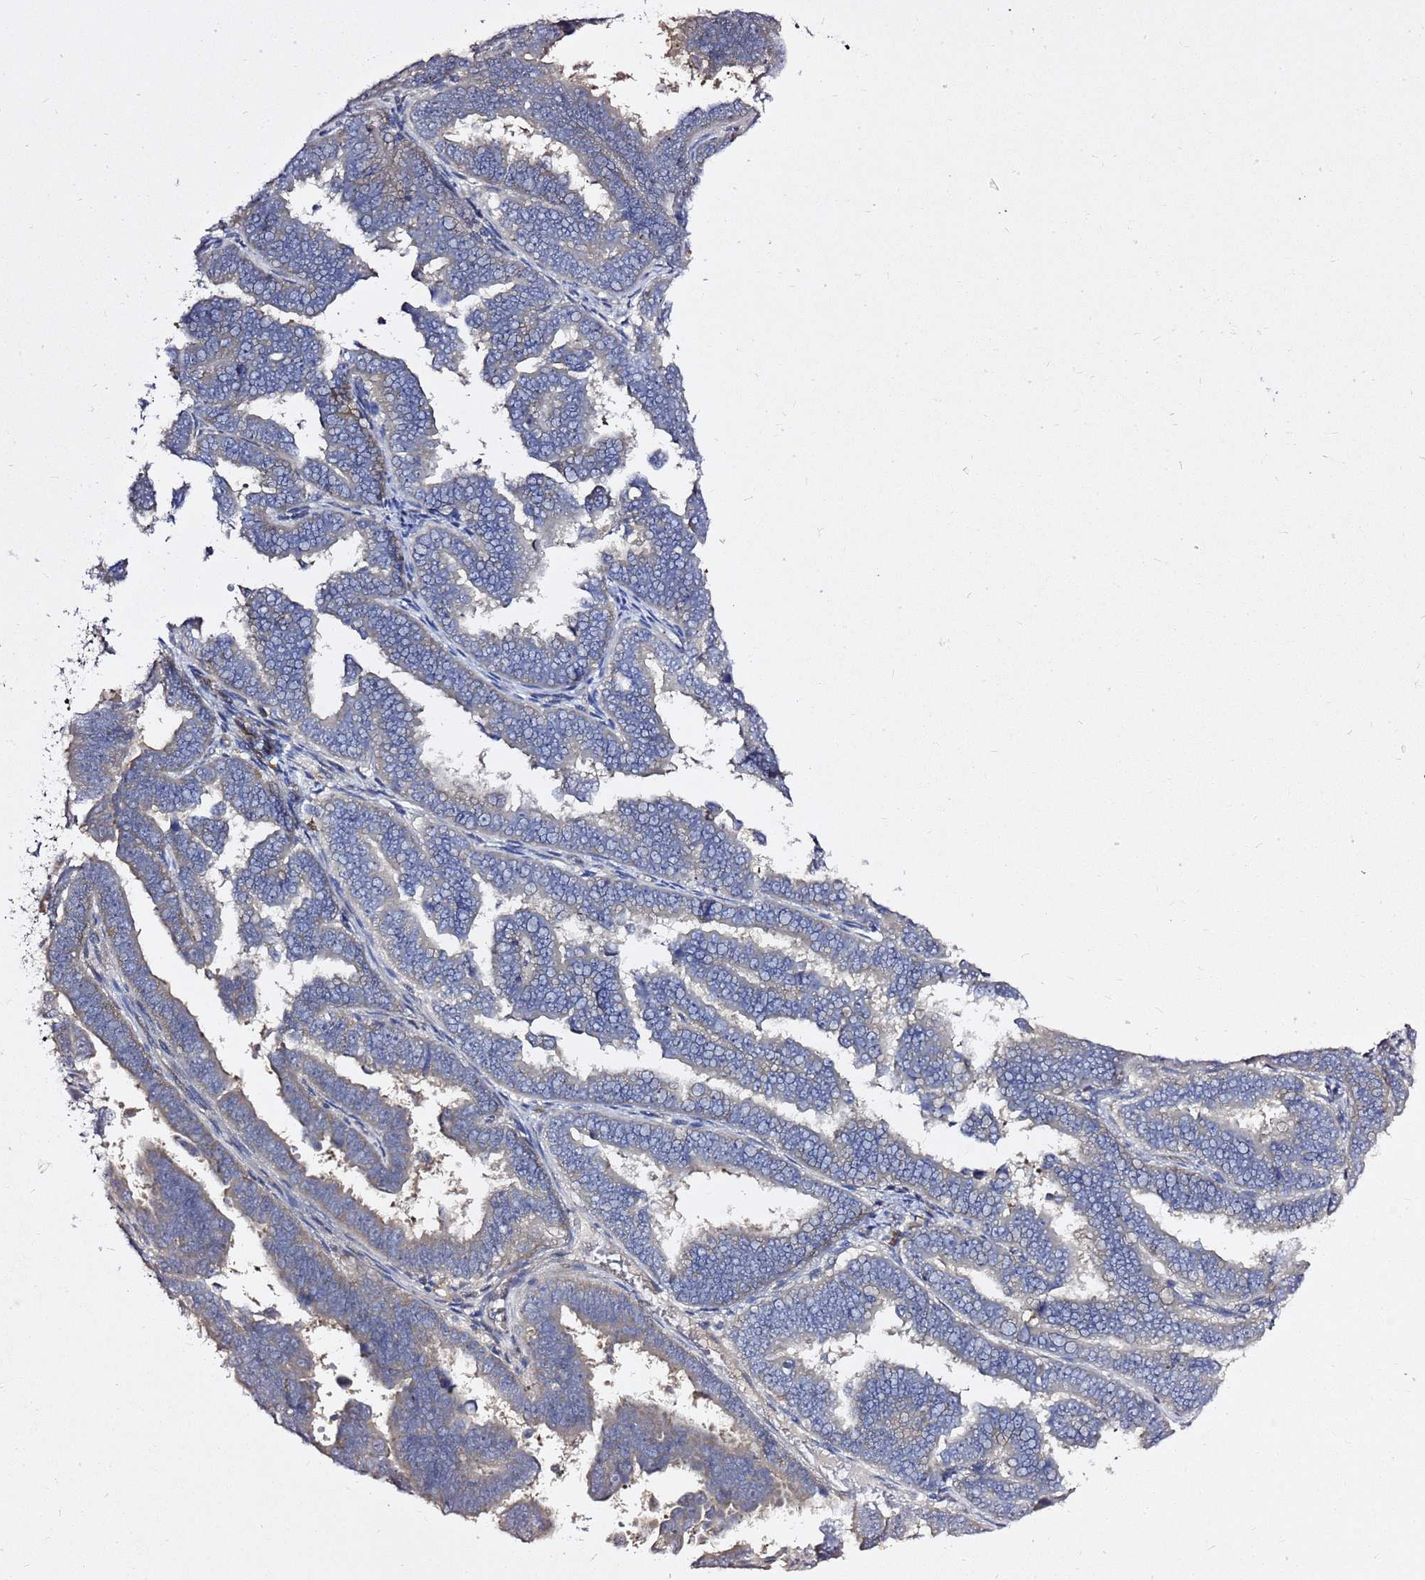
{"staining": {"intensity": "weak", "quantity": "<25%", "location": "cytoplasmic/membranous"}, "tissue": "endometrial cancer", "cell_type": "Tumor cells", "image_type": "cancer", "snomed": [{"axis": "morphology", "description": "Adenocarcinoma, NOS"}, {"axis": "topography", "description": "Endometrium"}], "caption": "A high-resolution photomicrograph shows immunohistochemistry staining of endometrial cancer (adenocarcinoma), which displays no significant positivity in tumor cells.", "gene": "MON1B", "patient": {"sex": "female", "age": 75}}